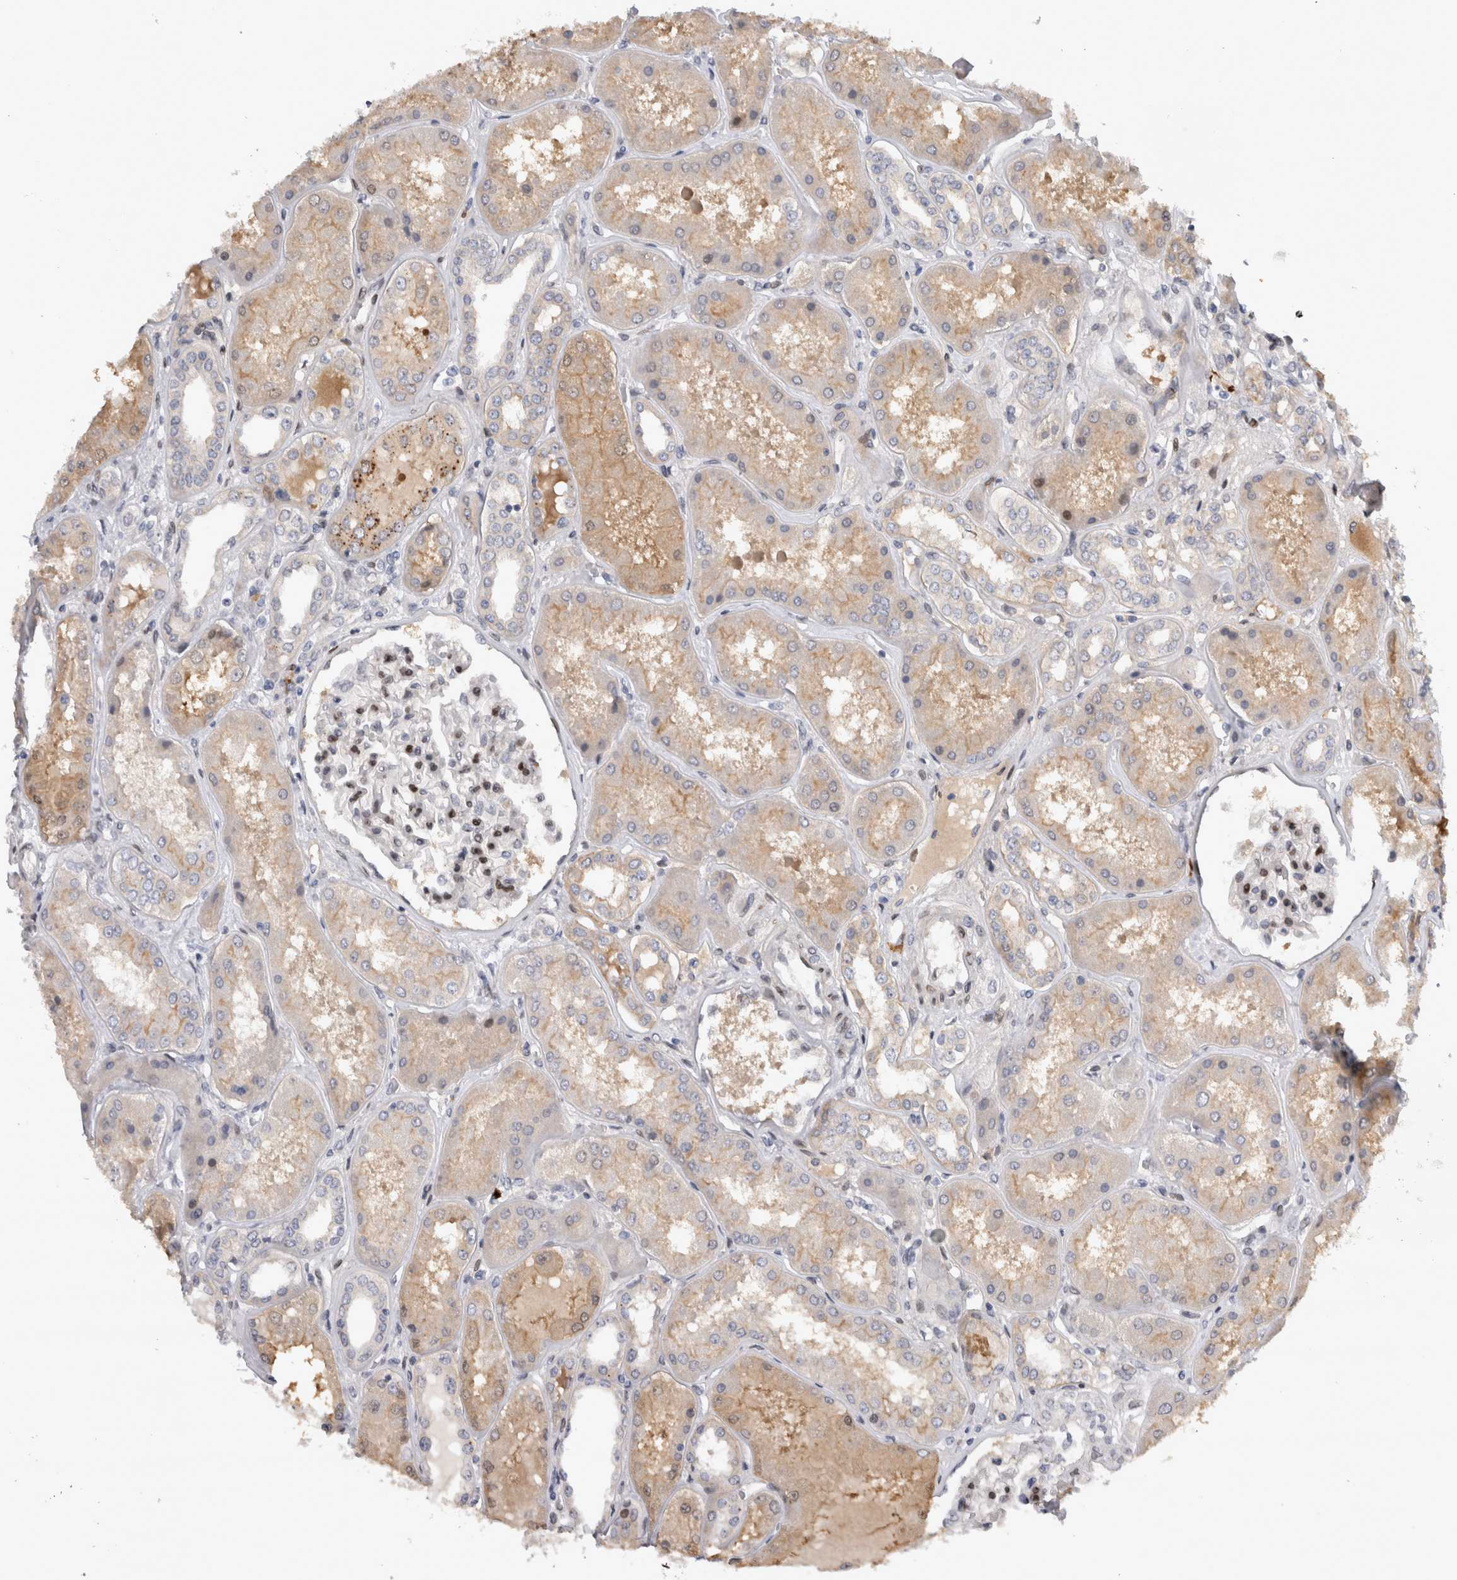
{"staining": {"intensity": "moderate", "quantity": "25%-75%", "location": "nuclear"}, "tissue": "kidney", "cell_type": "Cells in glomeruli", "image_type": "normal", "snomed": [{"axis": "morphology", "description": "Normal tissue, NOS"}, {"axis": "topography", "description": "Kidney"}], "caption": "Immunohistochemical staining of normal kidney exhibits moderate nuclear protein expression in about 25%-75% of cells in glomeruli. Immunohistochemistry (ihc) stains the protein of interest in brown and the nuclei are stained blue.", "gene": "DMTN", "patient": {"sex": "female", "age": 56}}